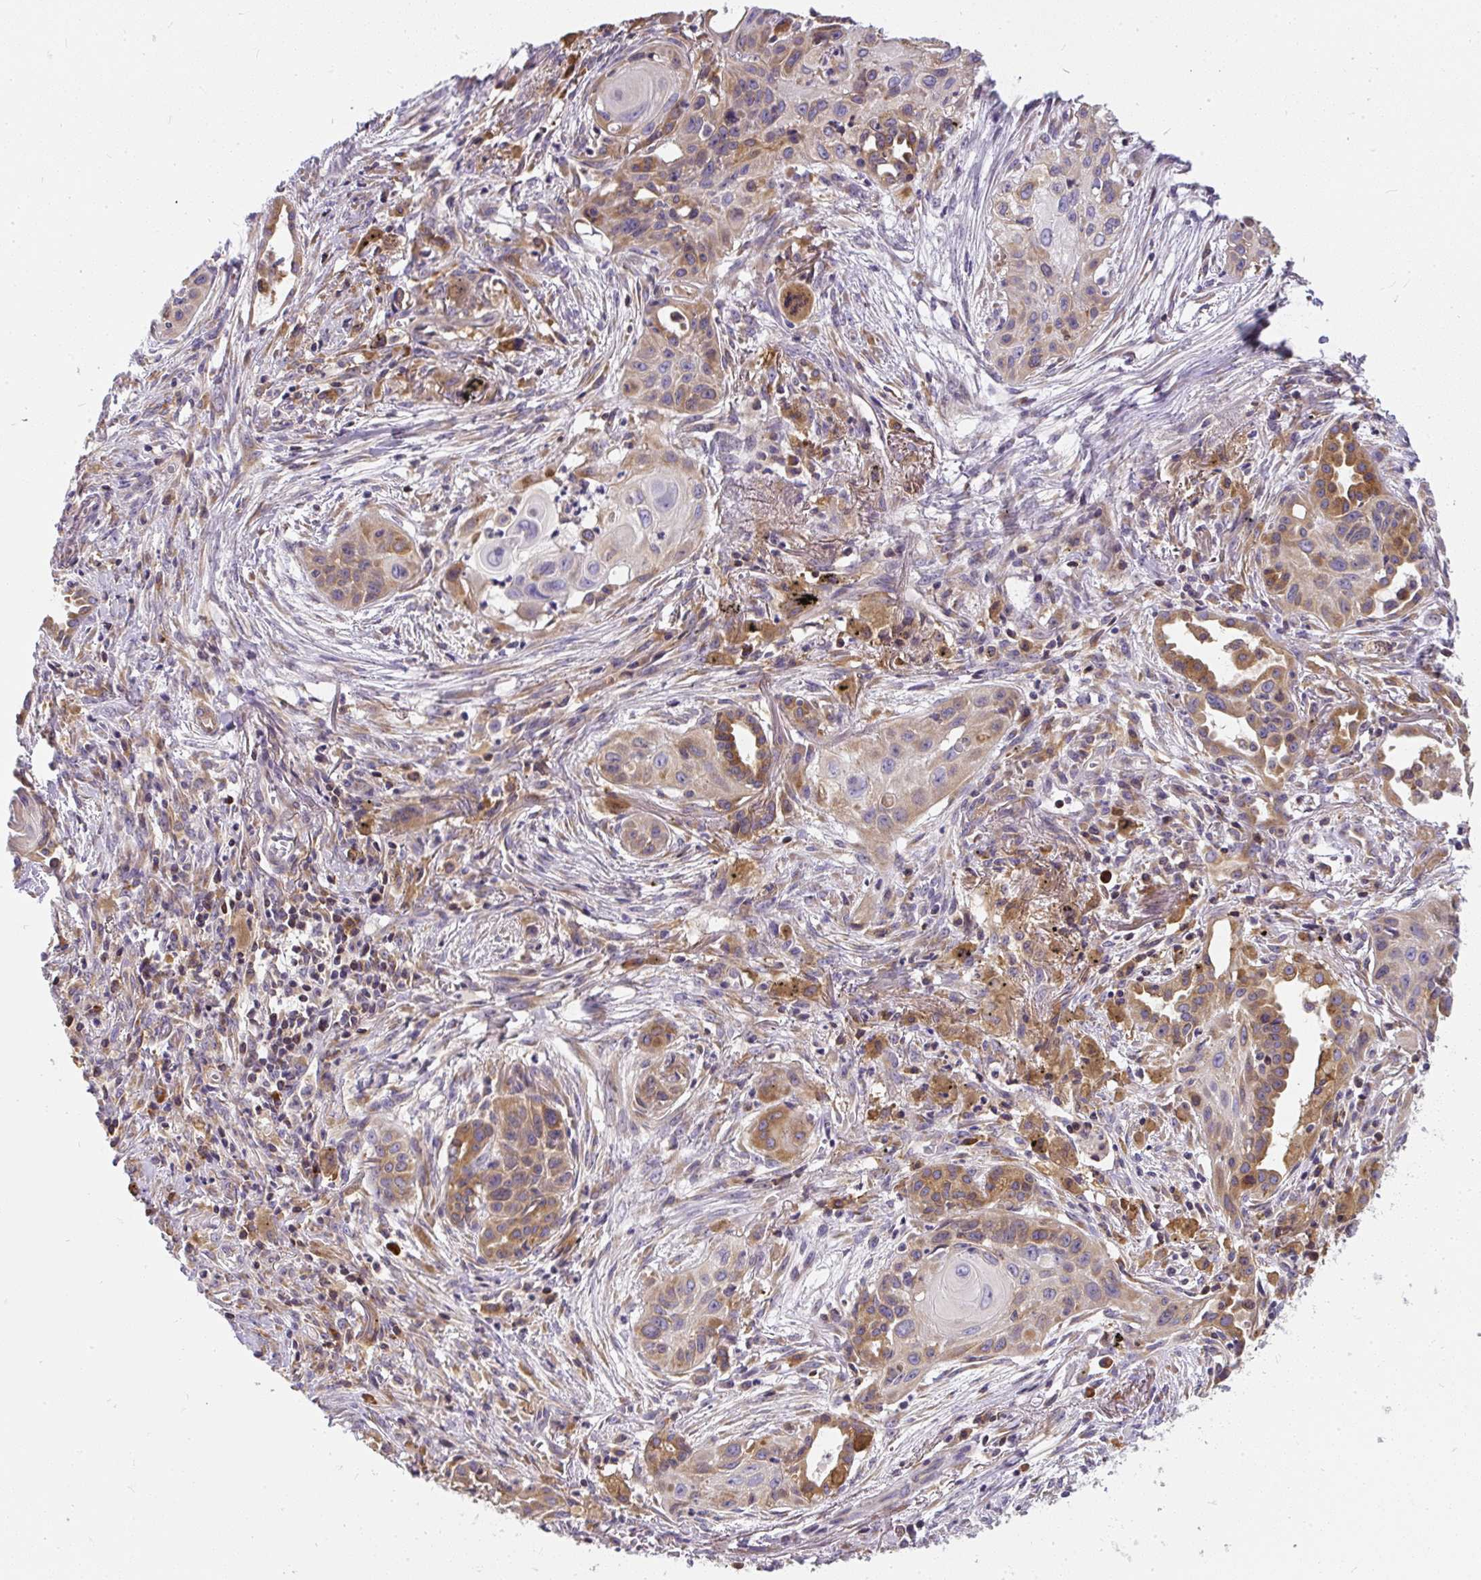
{"staining": {"intensity": "moderate", "quantity": "<25%", "location": "cytoplasmic/membranous"}, "tissue": "lung cancer", "cell_type": "Tumor cells", "image_type": "cancer", "snomed": [{"axis": "morphology", "description": "Squamous cell carcinoma, NOS"}, {"axis": "topography", "description": "Lung"}], "caption": "Tumor cells display low levels of moderate cytoplasmic/membranous positivity in about <25% of cells in human squamous cell carcinoma (lung).", "gene": "CYP20A1", "patient": {"sex": "male", "age": 71}}